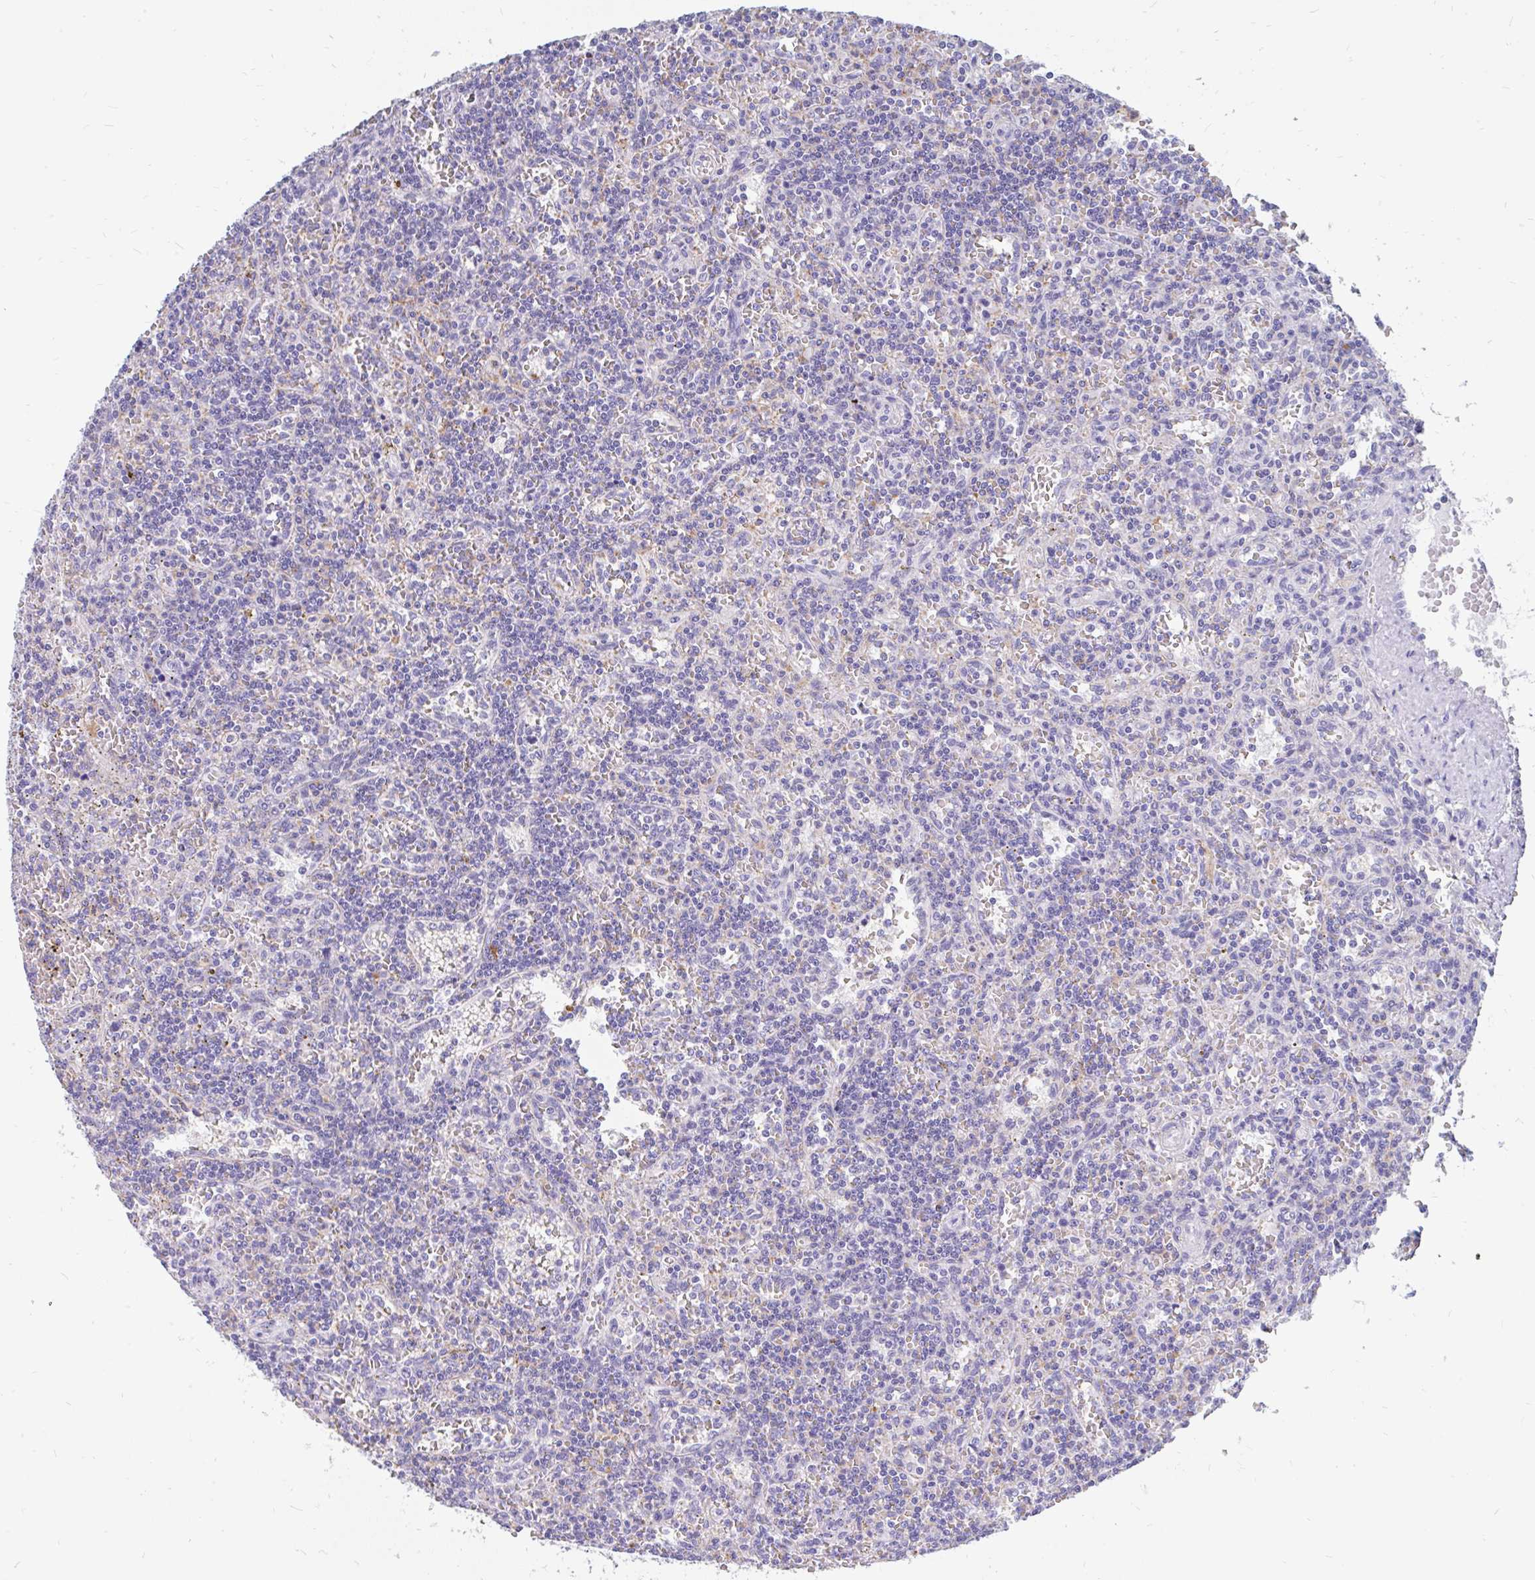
{"staining": {"intensity": "negative", "quantity": "none", "location": "none"}, "tissue": "lymphoma", "cell_type": "Tumor cells", "image_type": "cancer", "snomed": [{"axis": "morphology", "description": "Malignant lymphoma, non-Hodgkin's type, Low grade"}, {"axis": "topography", "description": "Spleen"}], "caption": "This is an IHC photomicrograph of malignant lymphoma, non-Hodgkin's type (low-grade). There is no staining in tumor cells.", "gene": "INTS5", "patient": {"sex": "male", "age": 73}}